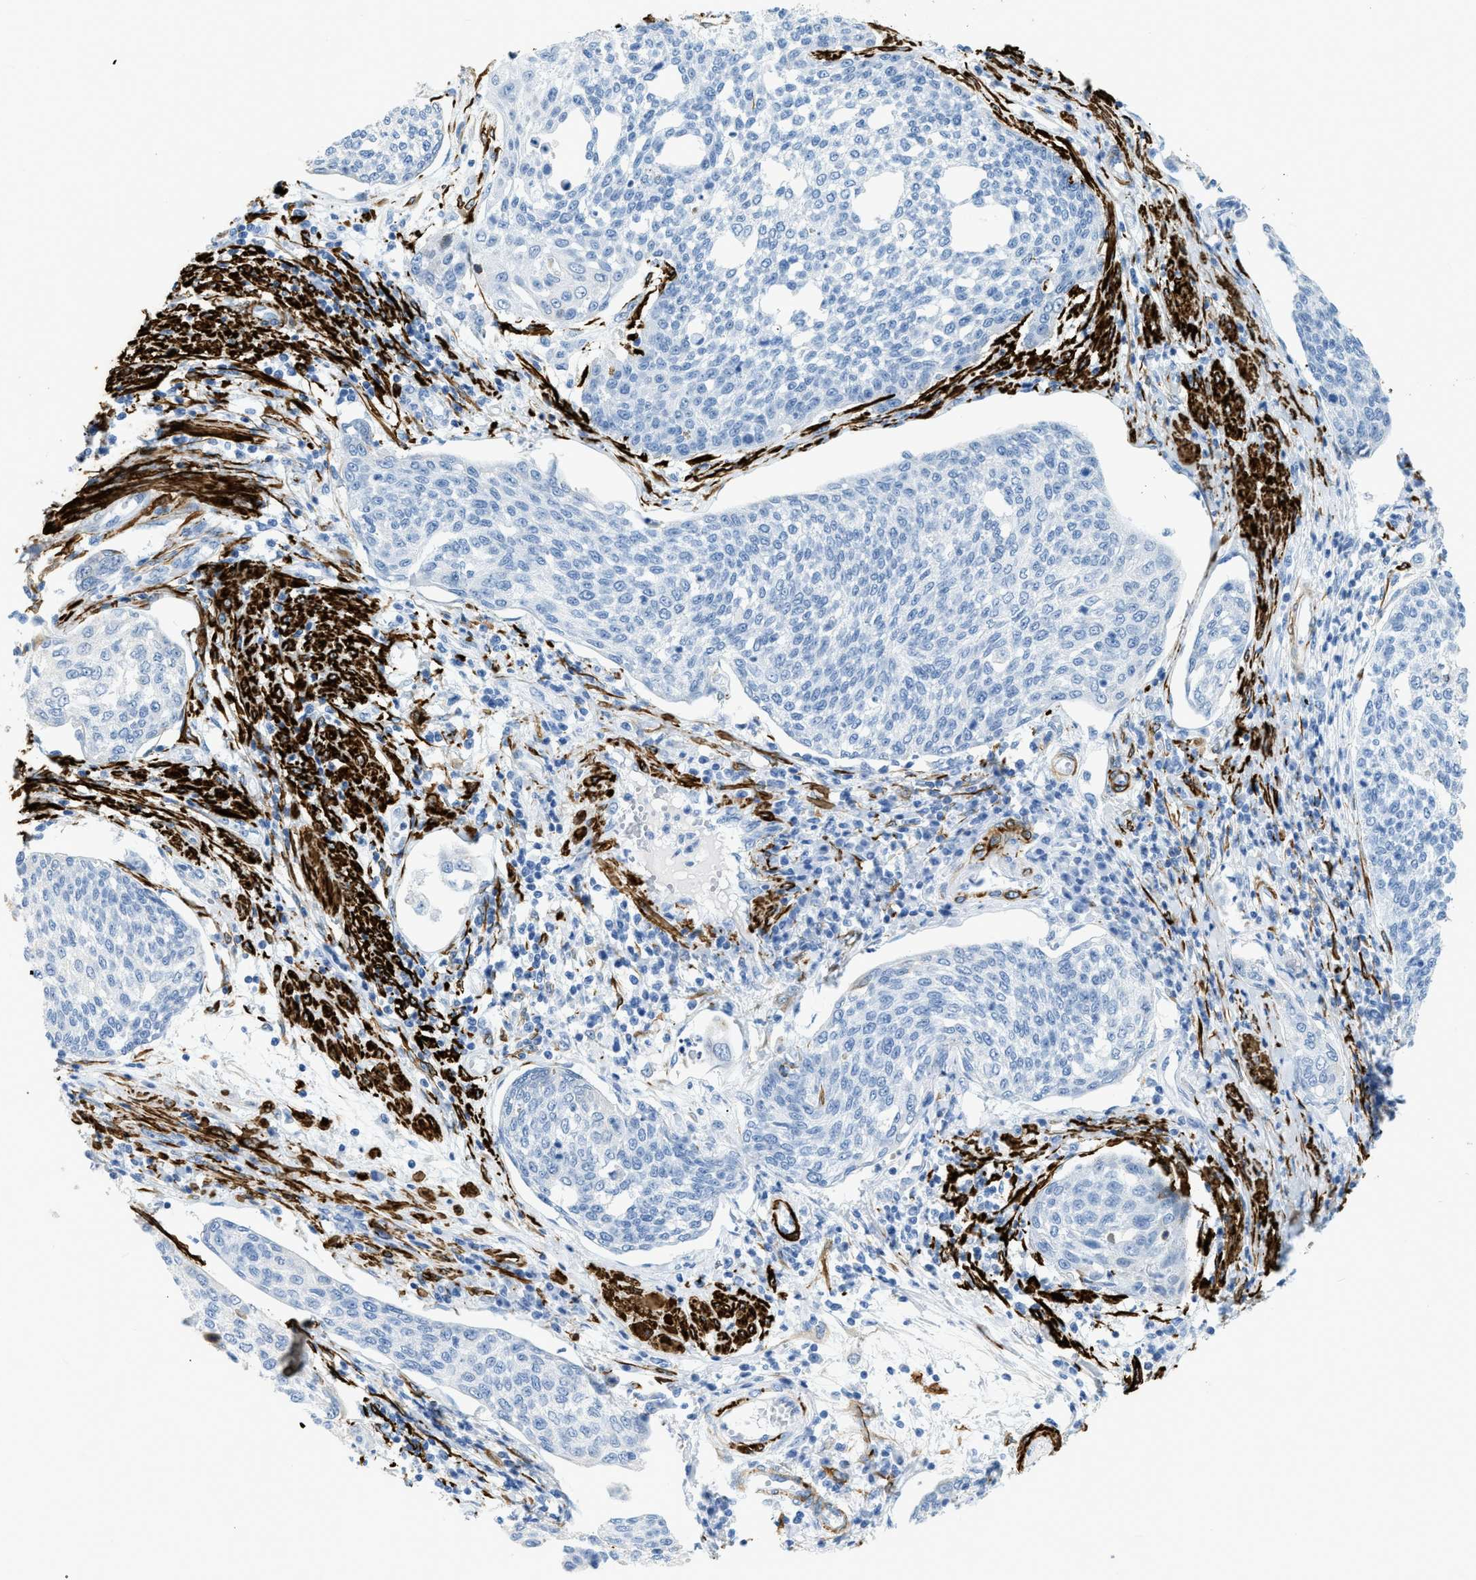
{"staining": {"intensity": "negative", "quantity": "none", "location": "none"}, "tissue": "cervical cancer", "cell_type": "Tumor cells", "image_type": "cancer", "snomed": [{"axis": "morphology", "description": "Squamous cell carcinoma, NOS"}, {"axis": "topography", "description": "Cervix"}], "caption": "An image of human cervical cancer is negative for staining in tumor cells. (DAB immunohistochemistry visualized using brightfield microscopy, high magnification).", "gene": "DES", "patient": {"sex": "female", "age": 34}}